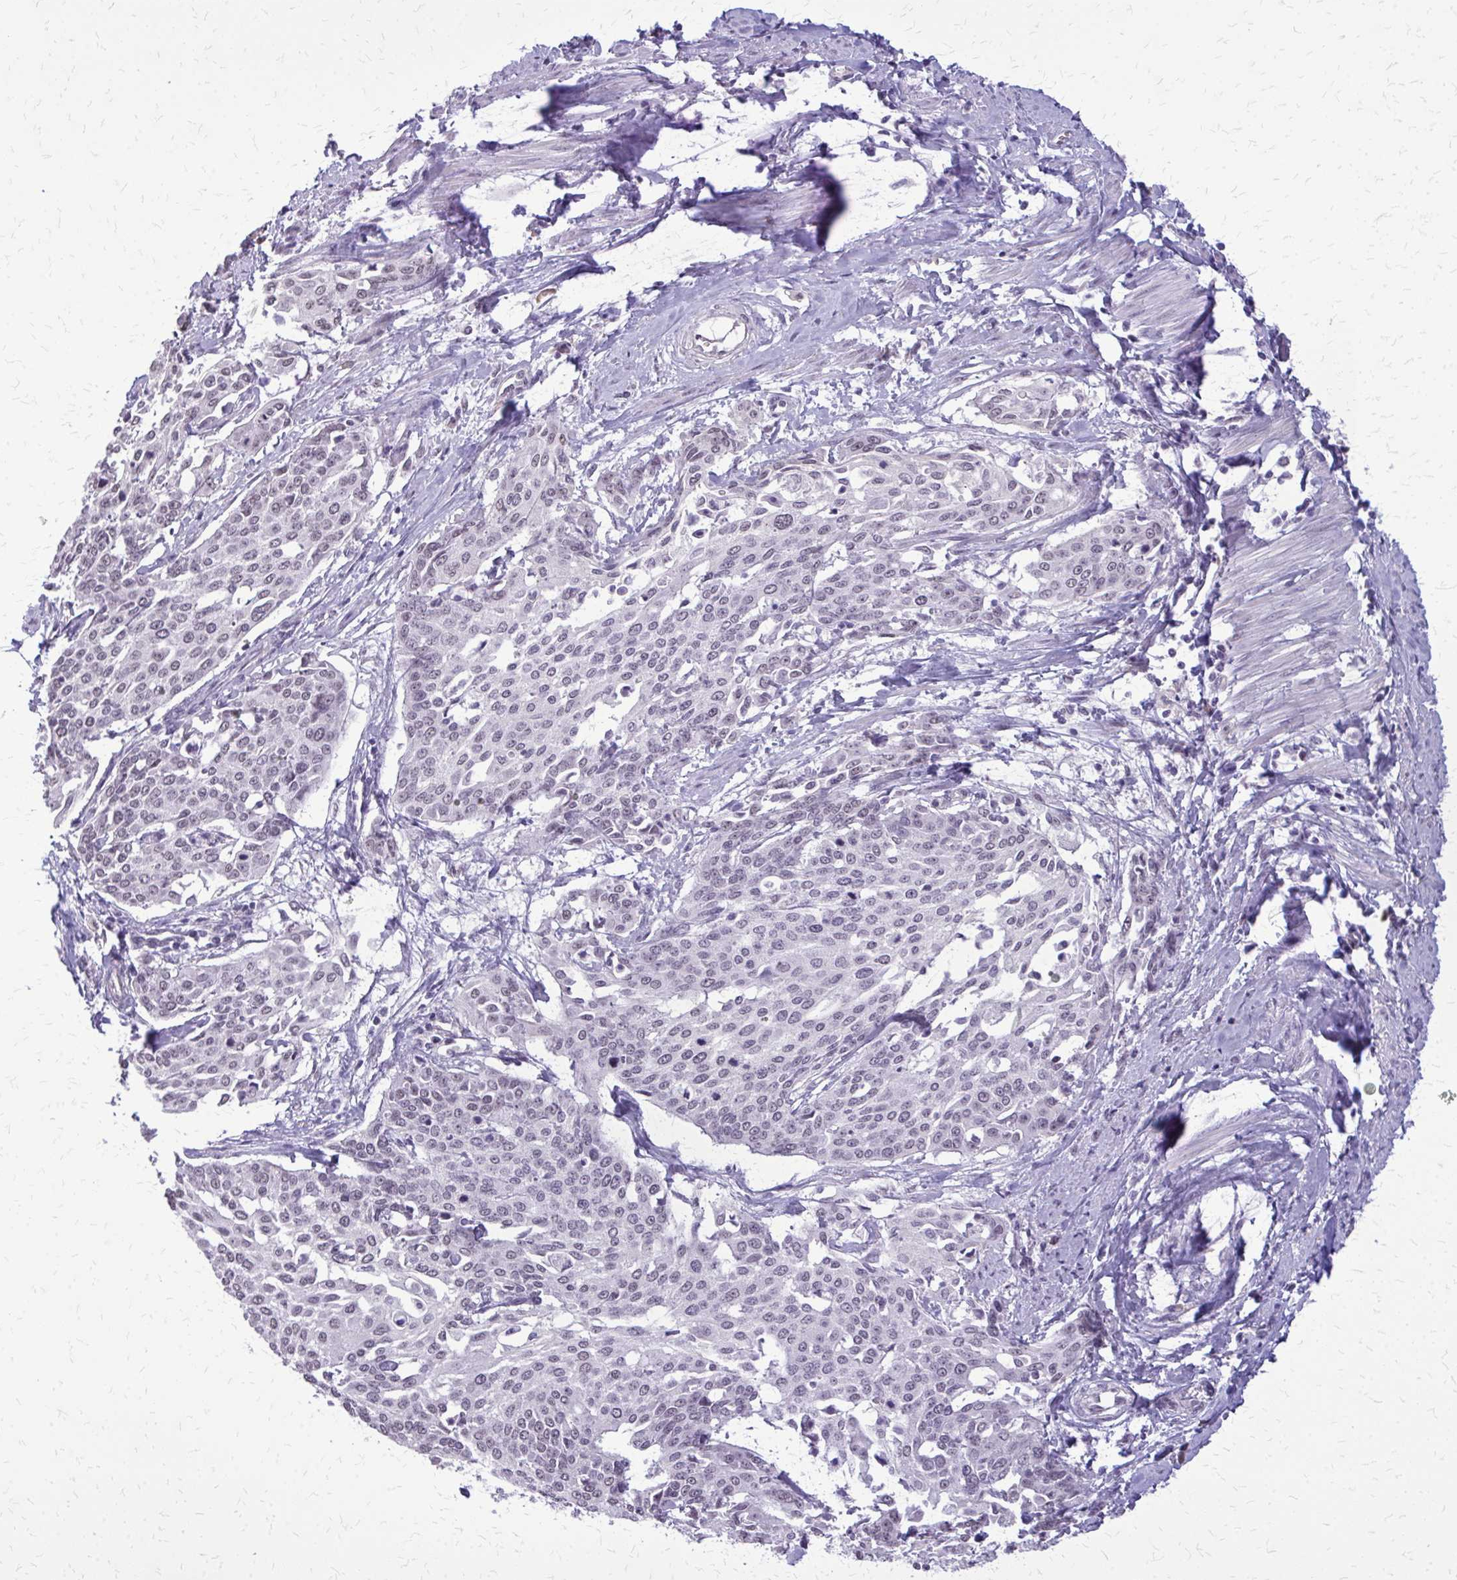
{"staining": {"intensity": "negative", "quantity": "none", "location": "none"}, "tissue": "cervical cancer", "cell_type": "Tumor cells", "image_type": "cancer", "snomed": [{"axis": "morphology", "description": "Squamous cell carcinoma, NOS"}, {"axis": "topography", "description": "Cervix"}], "caption": "DAB immunohistochemical staining of cervical cancer (squamous cell carcinoma) displays no significant expression in tumor cells.", "gene": "PLCB1", "patient": {"sex": "female", "age": 44}}